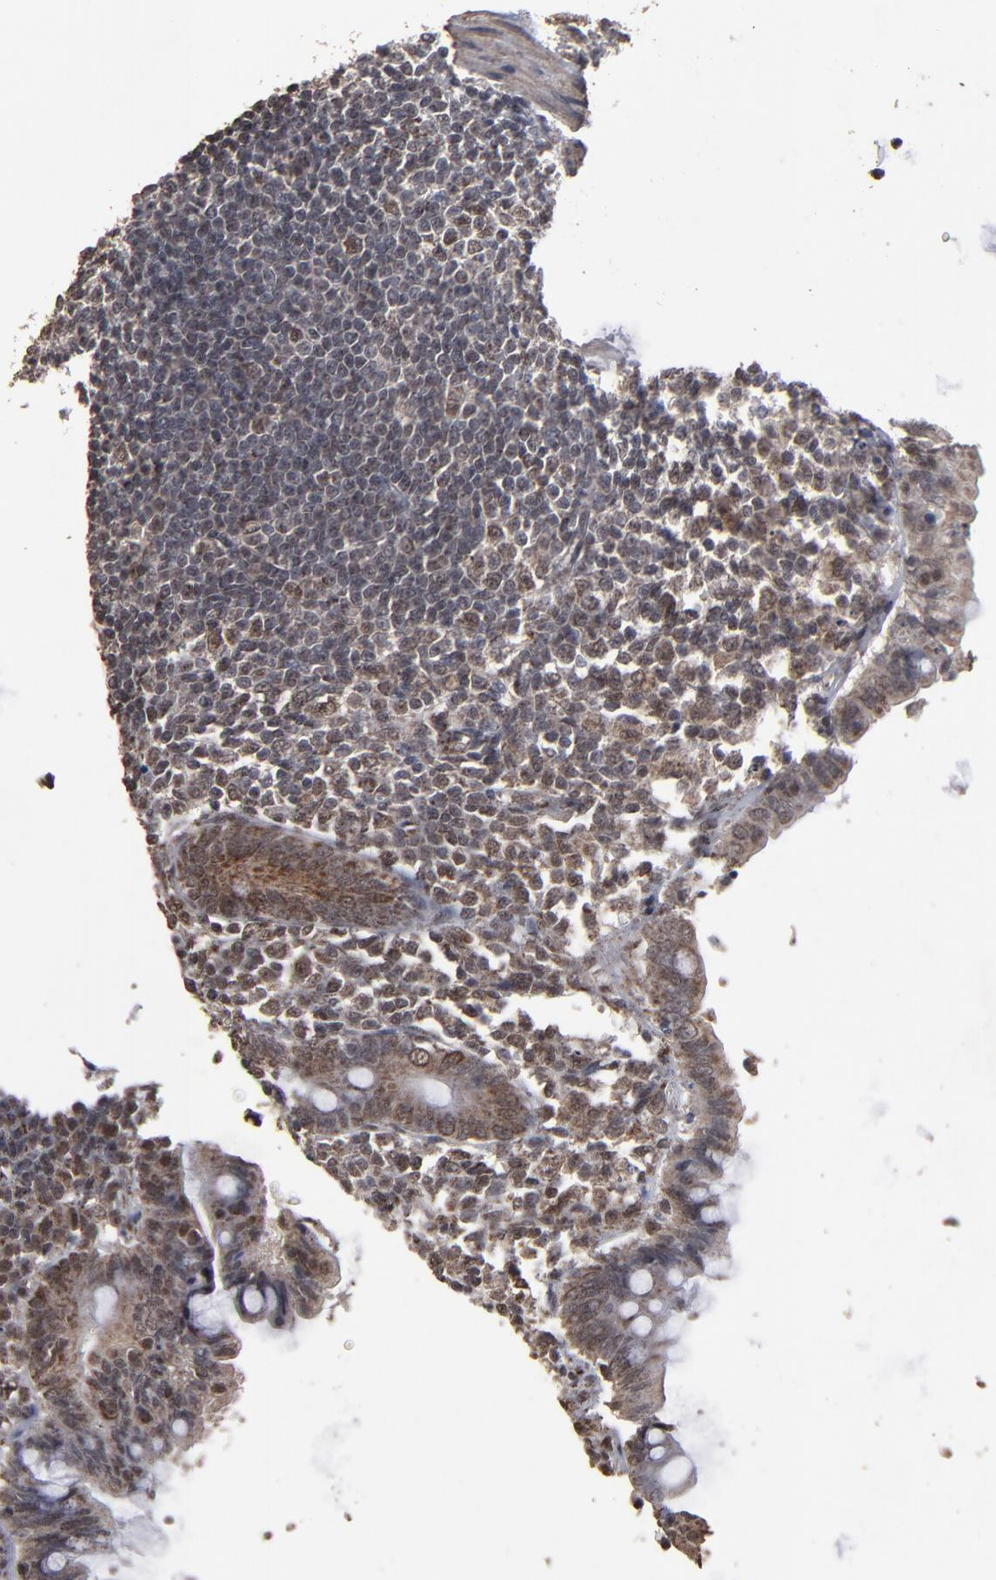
{"staining": {"intensity": "moderate", "quantity": ">75%", "location": "cytoplasmic/membranous"}, "tissue": "appendix", "cell_type": "Glandular cells", "image_type": "normal", "snomed": [{"axis": "morphology", "description": "Normal tissue, NOS"}, {"axis": "topography", "description": "Appendix"}], "caption": "This photomicrograph reveals IHC staining of normal appendix, with medium moderate cytoplasmic/membranous positivity in about >75% of glandular cells.", "gene": "BNIP3", "patient": {"sex": "female", "age": 66}}